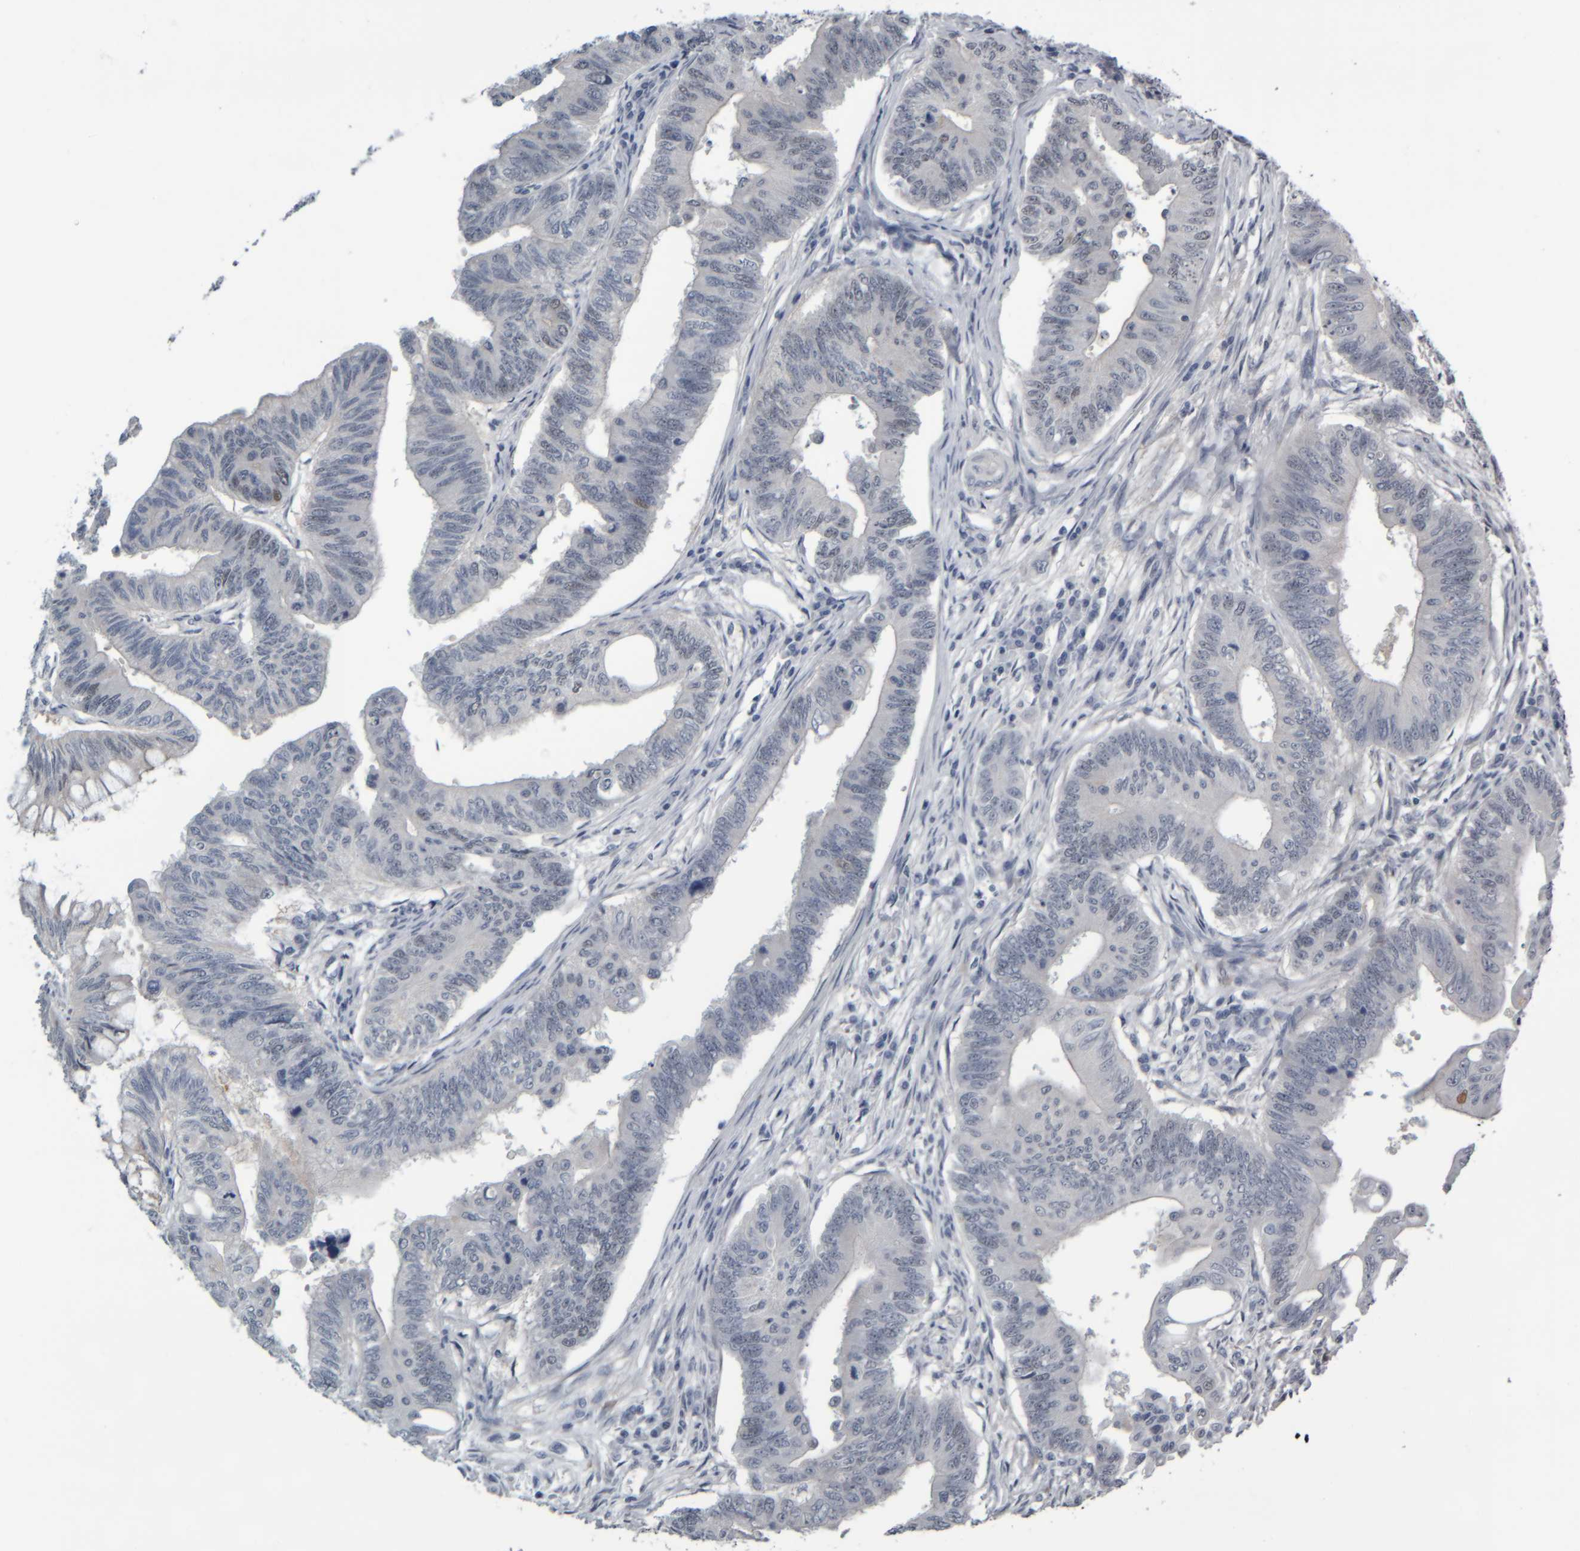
{"staining": {"intensity": "negative", "quantity": "none", "location": "none"}, "tissue": "colorectal cancer", "cell_type": "Tumor cells", "image_type": "cancer", "snomed": [{"axis": "morphology", "description": "Adenoma, NOS"}, {"axis": "morphology", "description": "Adenocarcinoma, NOS"}, {"axis": "topography", "description": "Colon"}], "caption": "DAB immunohistochemical staining of human adenocarcinoma (colorectal) exhibits no significant staining in tumor cells.", "gene": "COL14A1", "patient": {"sex": "male", "age": 79}}